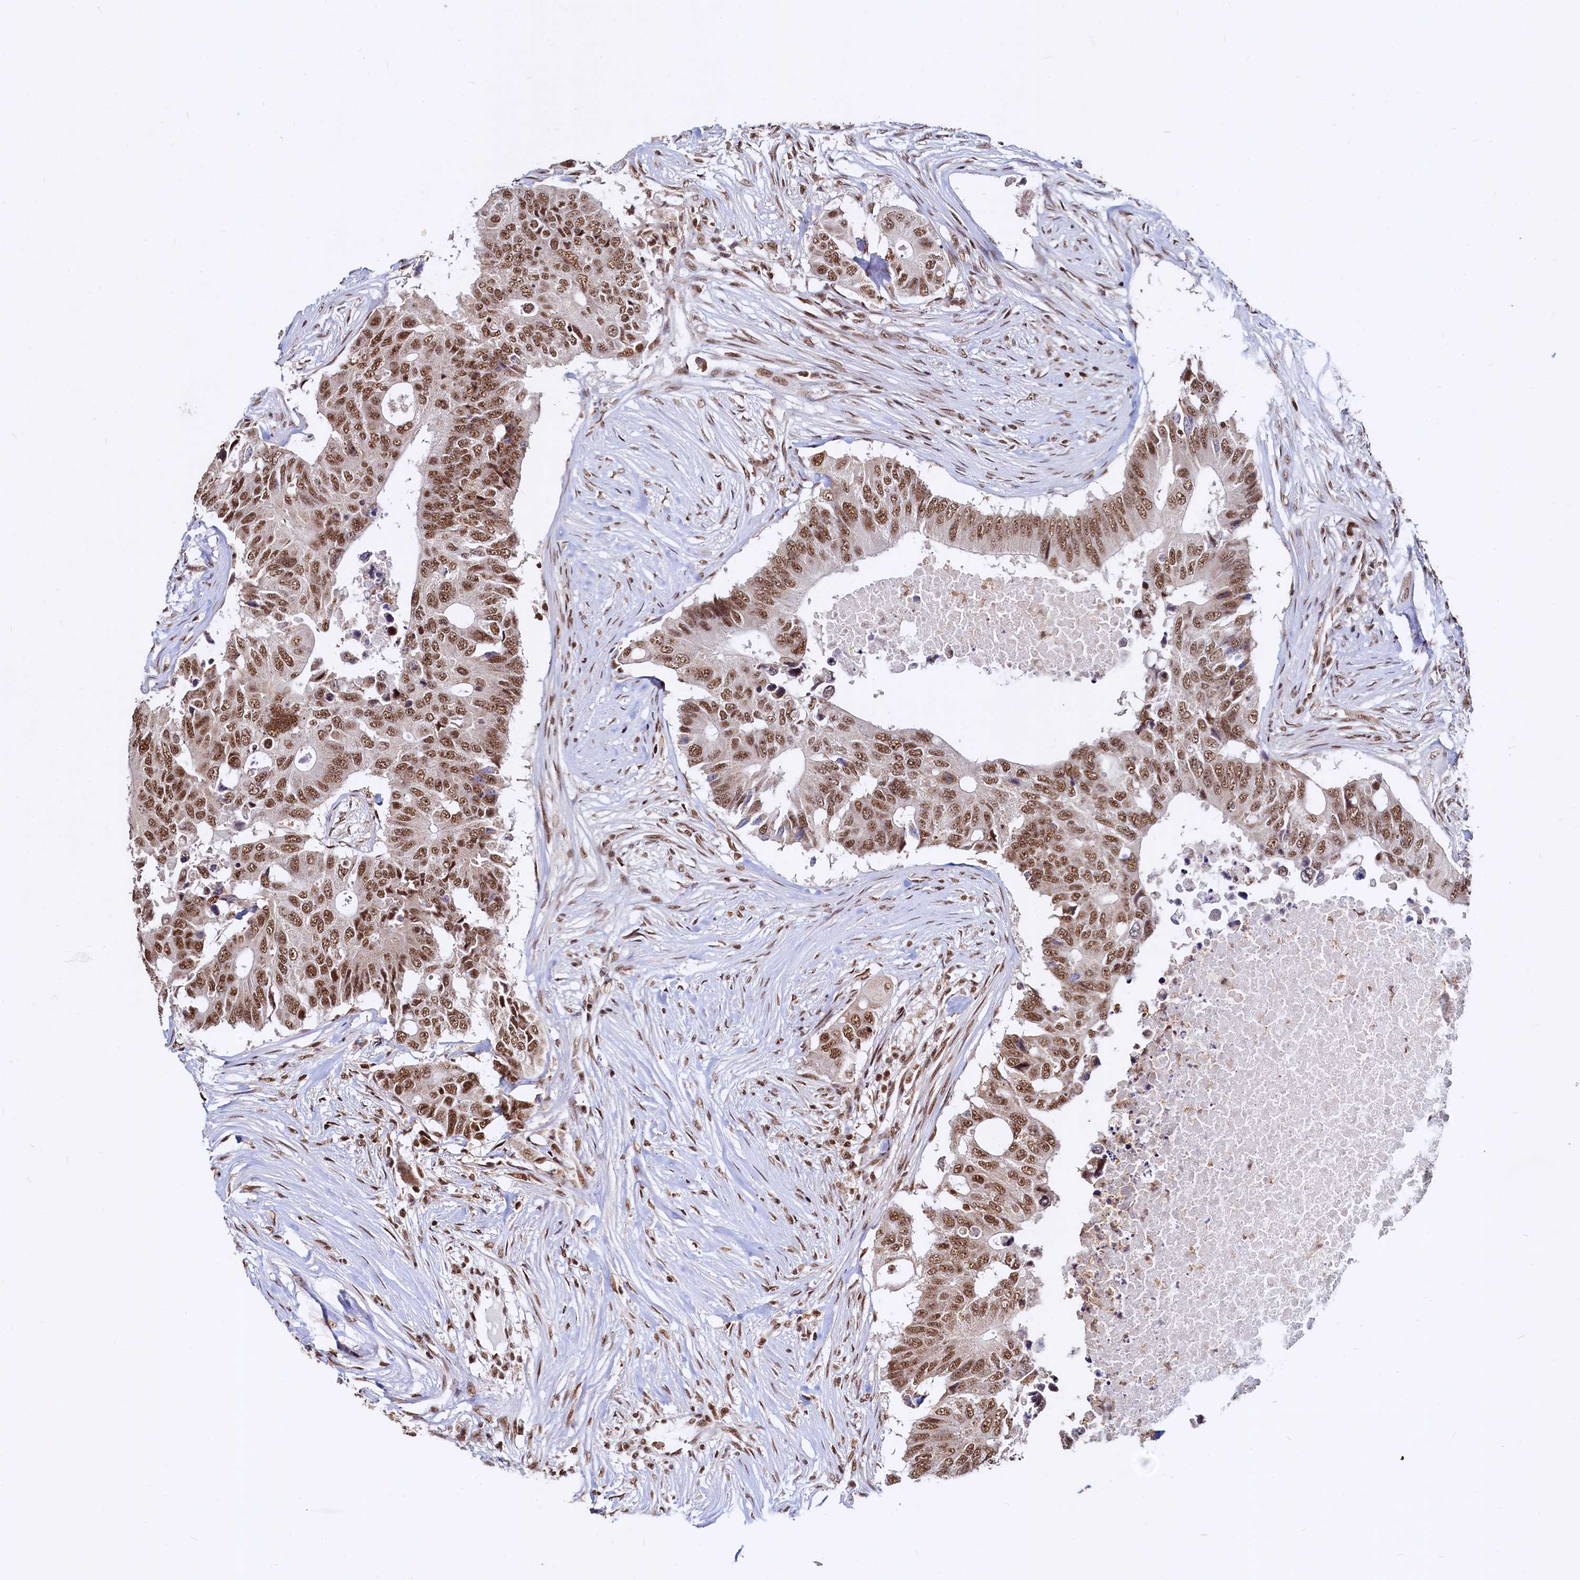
{"staining": {"intensity": "strong", "quantity": ">75%", "location": "nuclear"}, "tissue": "colorectal cancer", "cell_type": "Tumor cells", "image_type": "cancer", "snomed": [{"axis": "morphology", "description": "Adenocarcinoma, NOS"}, {"axis": "topography", "description": "Colon"}], "caption": "Strong nuclear positivity for a protein is seen in about >75% of tumor cells of colorectal adenocarcinoma using IHC.", "gene": "RSRC2", "patient": {"sex": "male", "age": 71}}